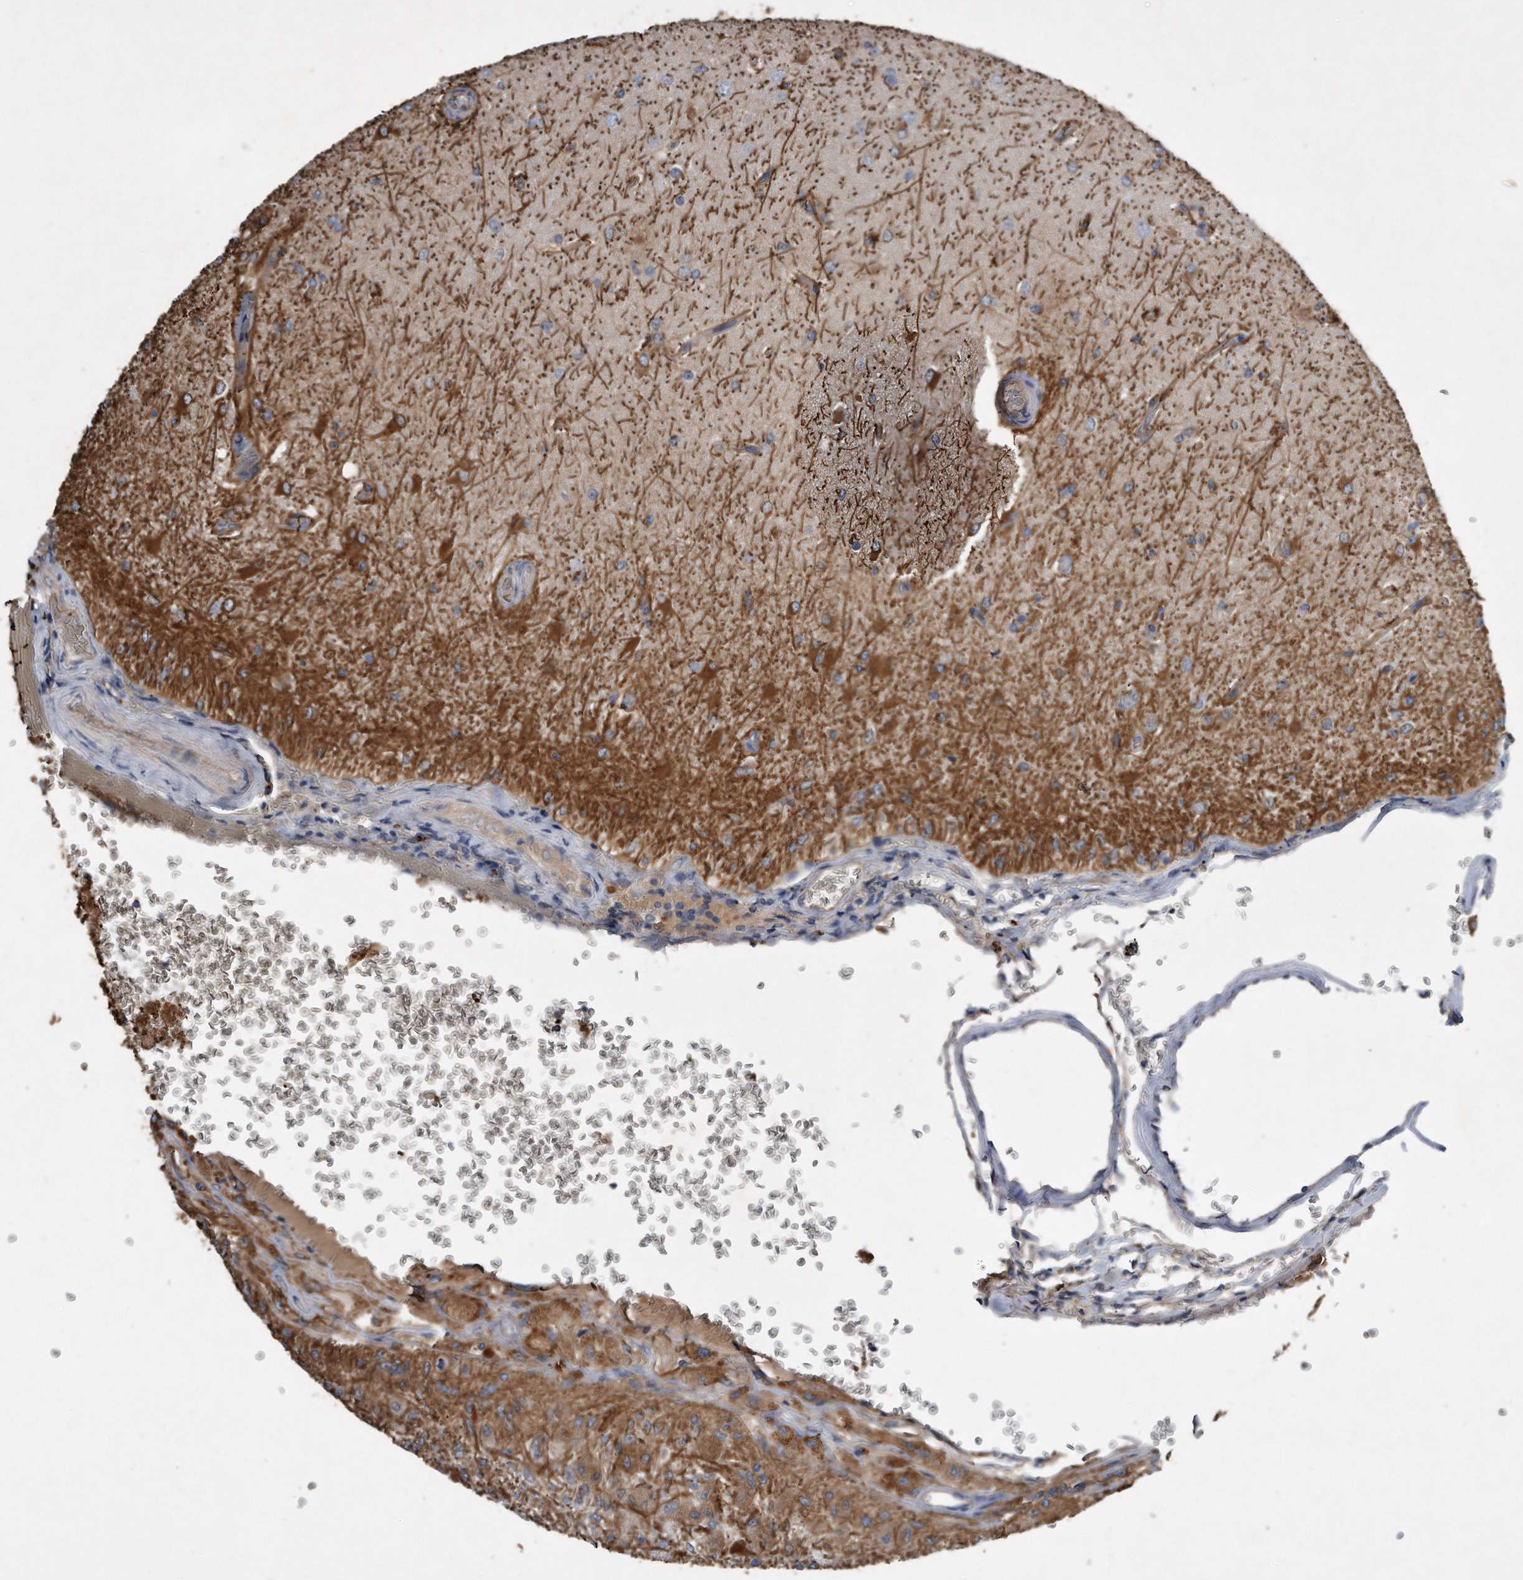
{"staining": {"intensity": "moderate", "quantity": "<25%", "location": "cytoplasmic/membranous"}, "tissue": "glioma", "cell_type": "Tumor cells", "image_type": "cancer", "snomed": [{"axis": "morphology", "description": "Normal tissue, NOS"}, {"axis": "morphology", "description": "Glioma, malignant, High grade"}, {"axis": "topography", "description": "Cerebral cortex"}], "caption": "An immunohistochemistry histopathology image of neoplastic tissue is shown. Protein staining in brown highlights moderate cytoplasmic/membranous positivity in malignant glioma (high-grade) within tumor cells.", "gene": "GPC1", "patient": {"sex": "male", "age": 77}}